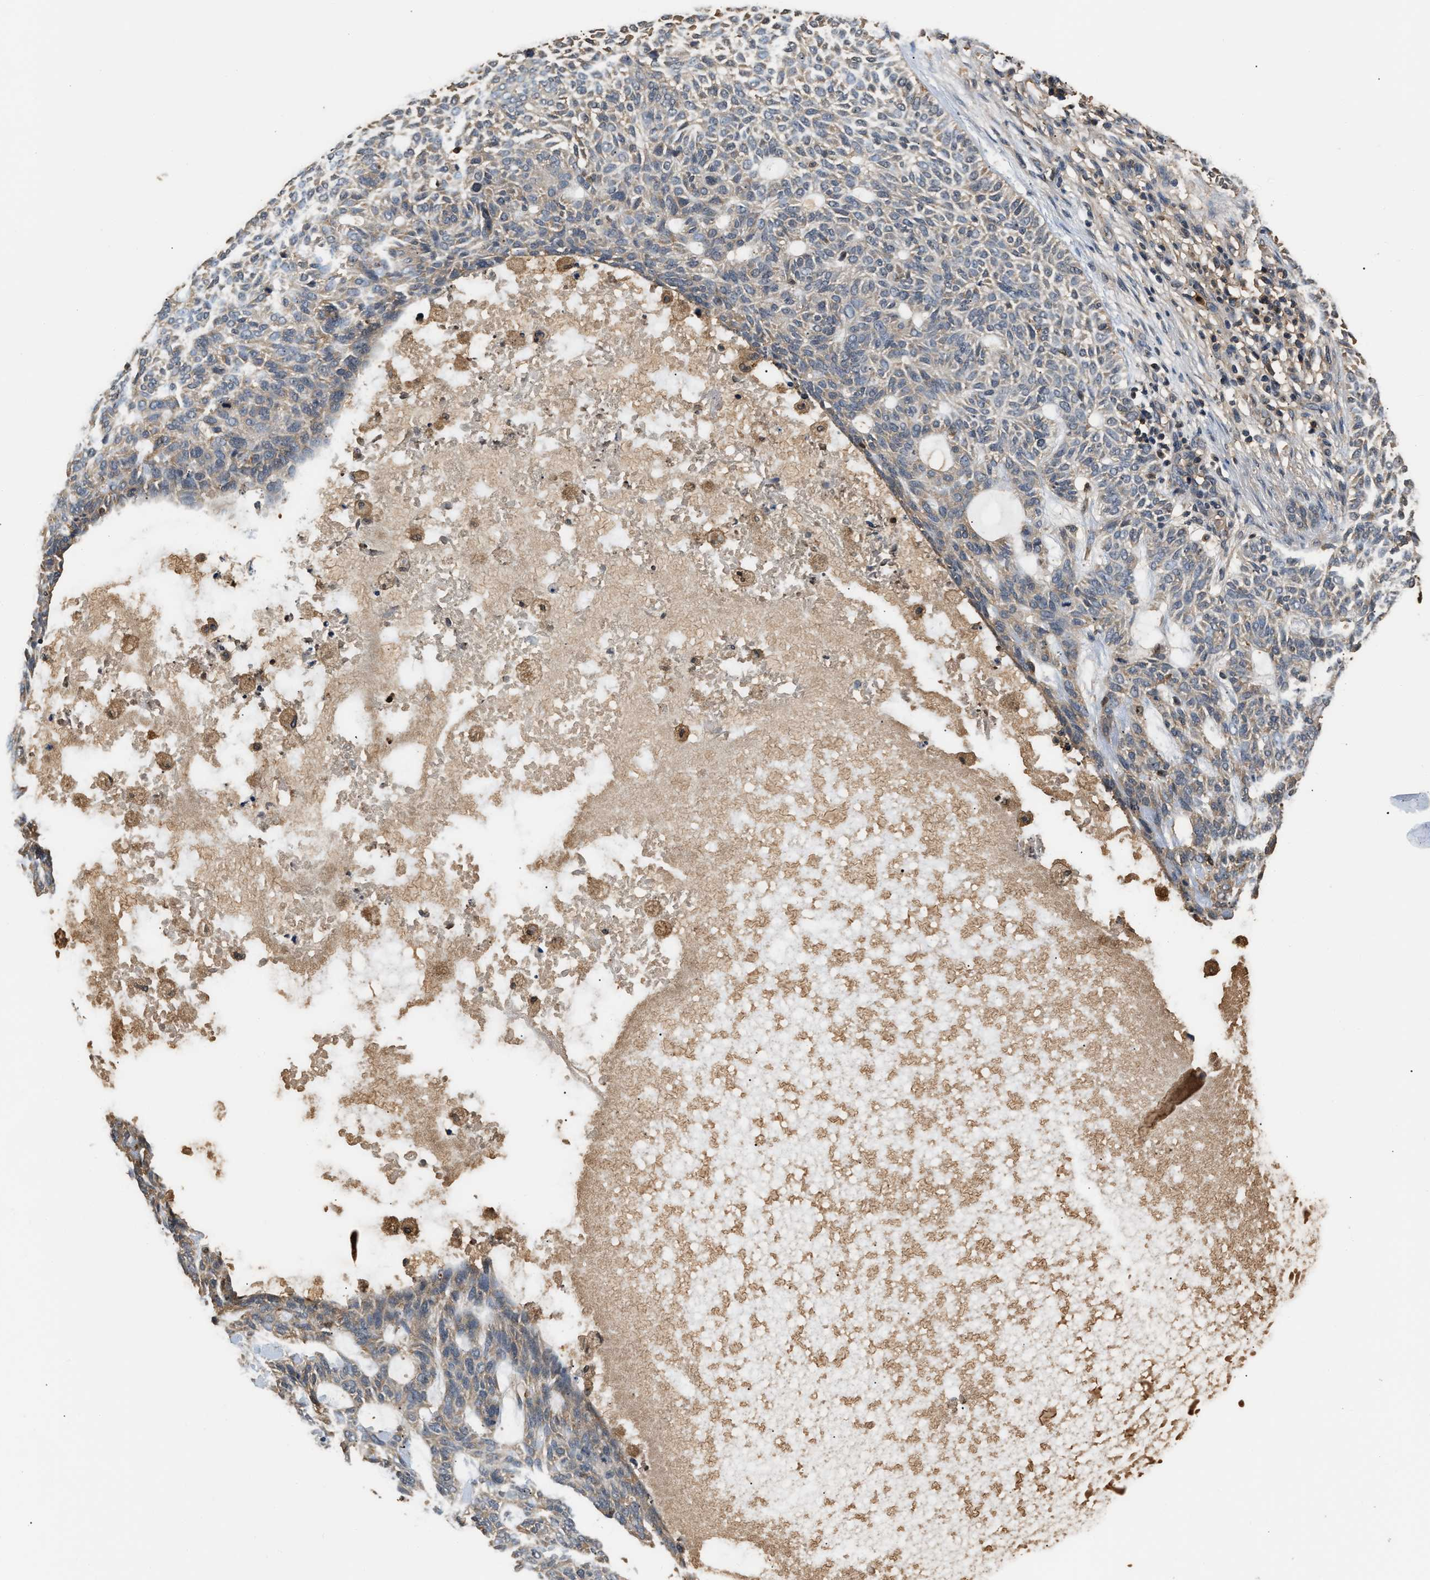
{"staining": {"intensity": "weak", "quantity": "<25%", "location": "cytoplasmic/membranous"}, "tissue": "skin cancer", "cell_type": "Tumor cells", "image_type": "cancer", "snomed": [{"axis": "morphology", "description": "Squamous cell carcinoma, NOS"}, {"axis": "topography", "description": "Skin"}], "caption": "IHC histopathology image of human skin cancer (squamous cell carcinoma) stained for a protein (brown), which displays no expression in tumor cells.", "gene": "GPI", "patient": {"sex": "male", "age": 74}}